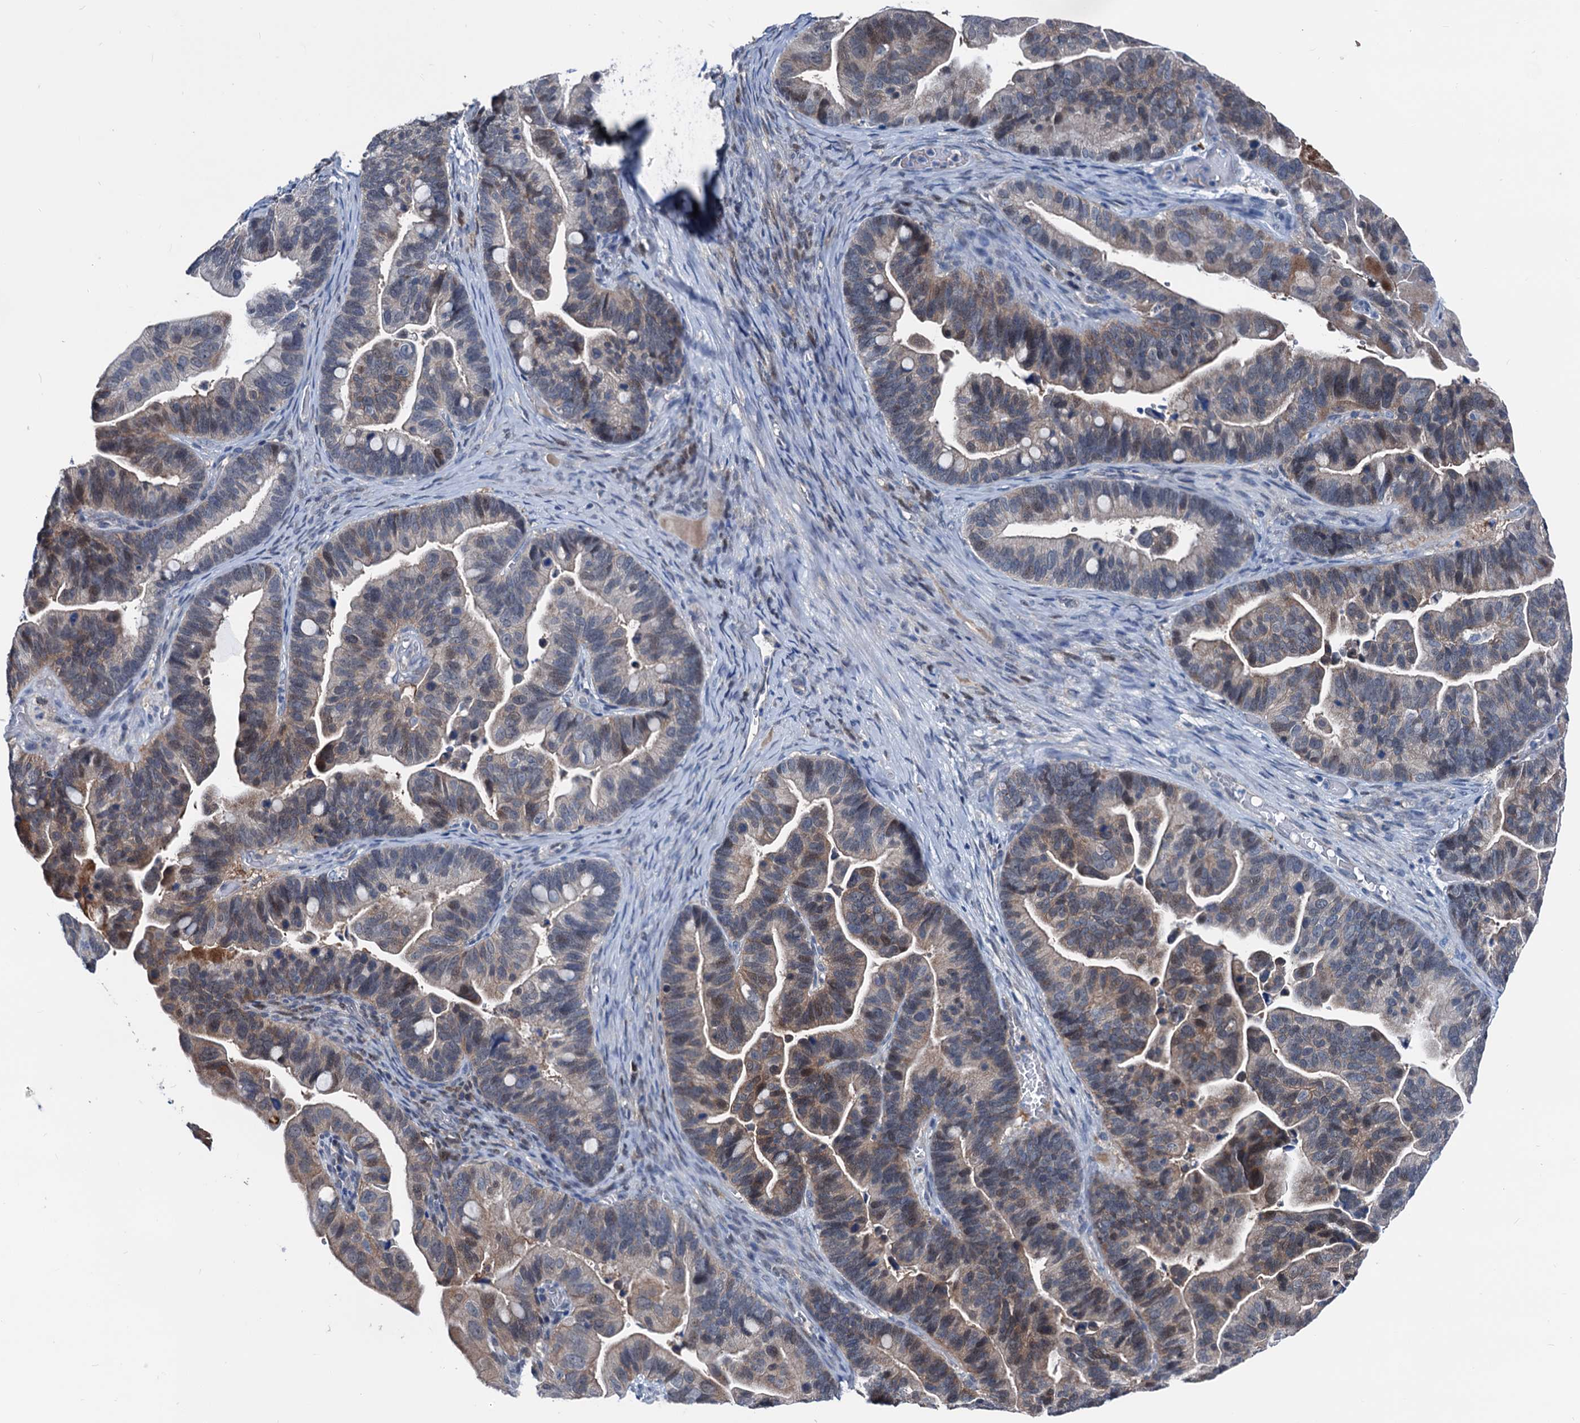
{"staining": {"intensity": "weak", "quantity": "25%-75%", "location": "cytoplasmic/membranous,nuclear"}, "tissue": "ovarian cancer", "cell_type": "Tumor cells", "image_type": "cancer", "snomed": [{"axis": "morphology", "description": "Cystadenocarcinoma, serous, NOS"}, {"axis": "topography", "description": "Ovary"}], "caption": "Immunohistochemistry (IHC) of ovarian serous cystadenocarcinoma reveals low levels of weak cytoplasmic/membranous and nuclear positivity in approximately 25%-75% of tumor cells.", "gene": "GLO1", "patient": {"sex": "female", "age": 56}}